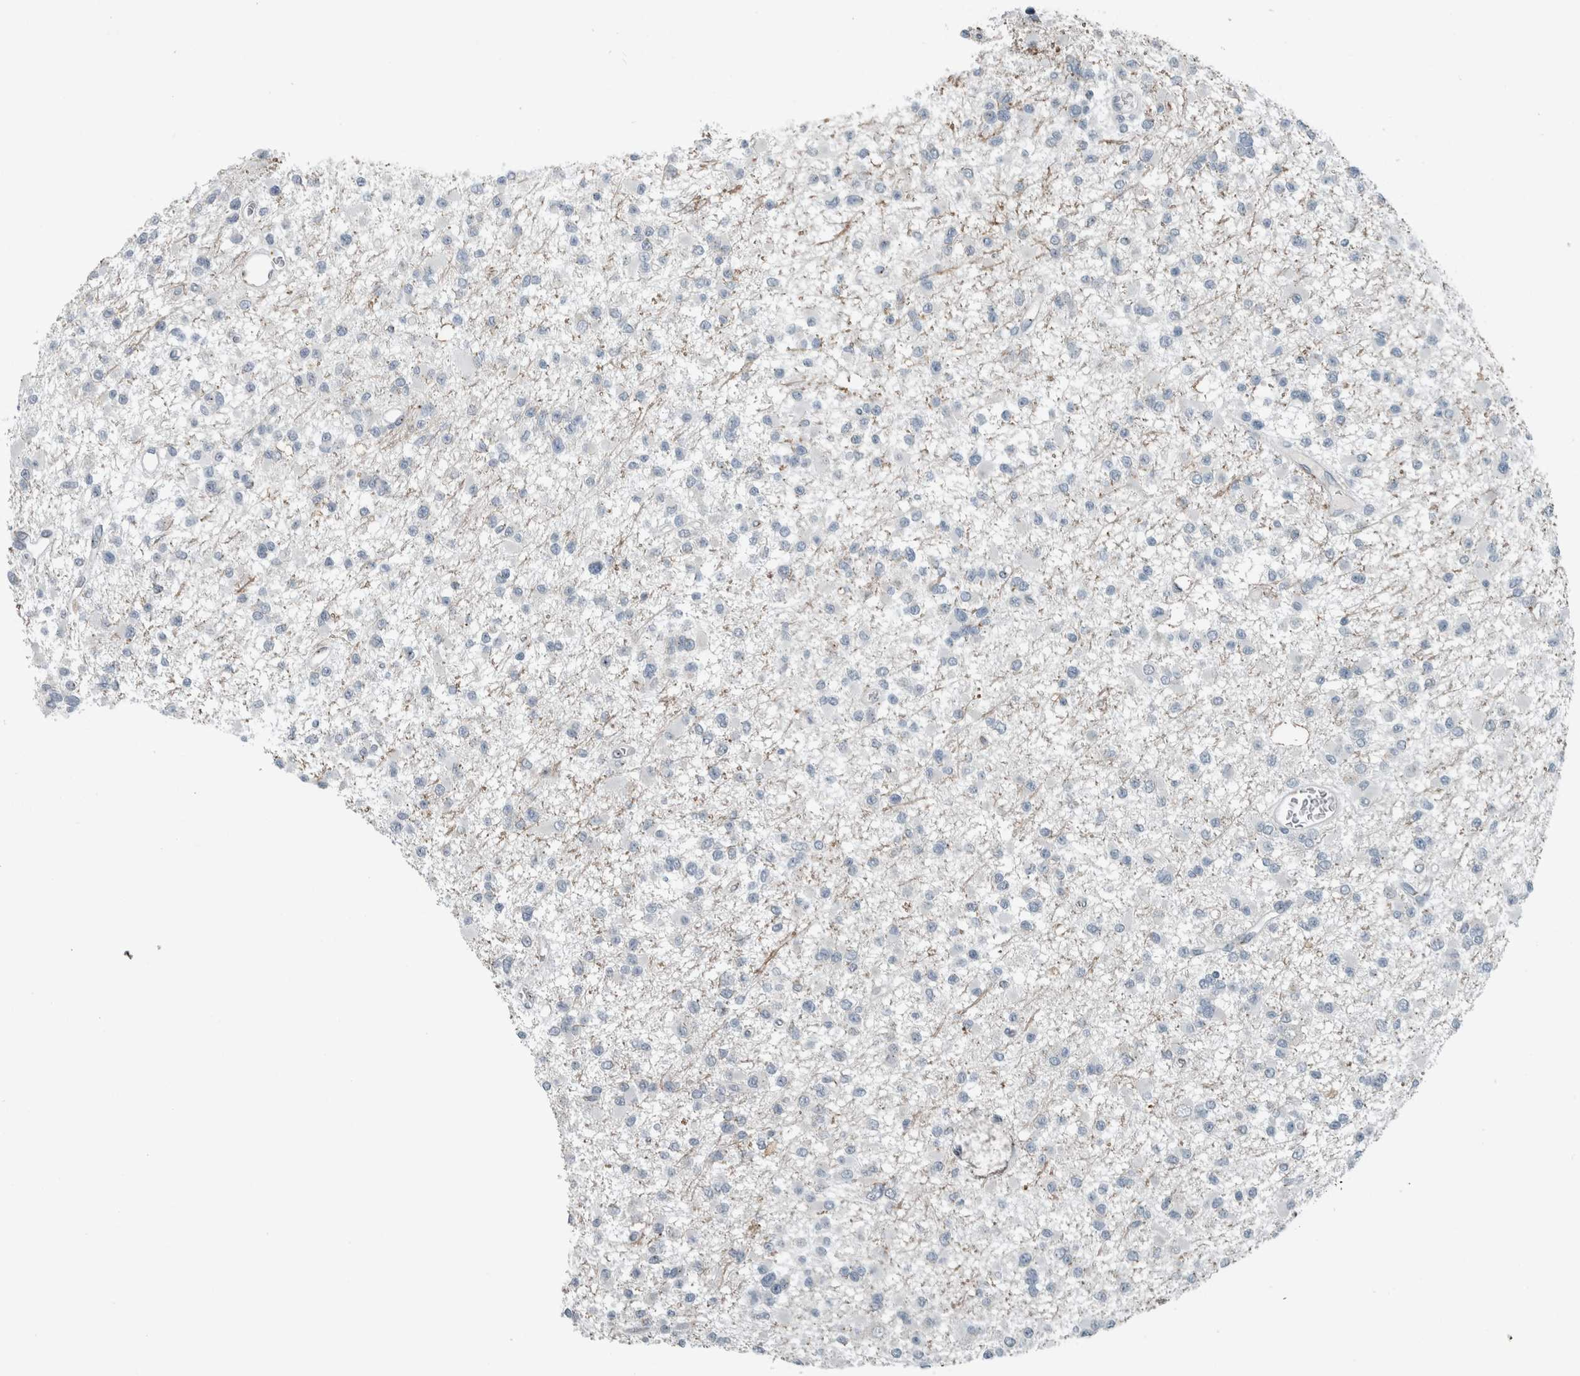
{"staining": {"intensity": "negative", "quantity": "none", "location": "none"}, "tissue": "glioma", "cell_type": "Tumor cells", "image_type": "cancer", "snomed": [{"axis": "morphology", "description": "Glioma, malignant, Low grade"}, {"axis": "topography", "description": "Brain"}], "caption": "Image shows no significant protein positivity in tumor cells of glioma.", "gene": "KIF1C", "patient": {"sex": "female", "age": 22}}